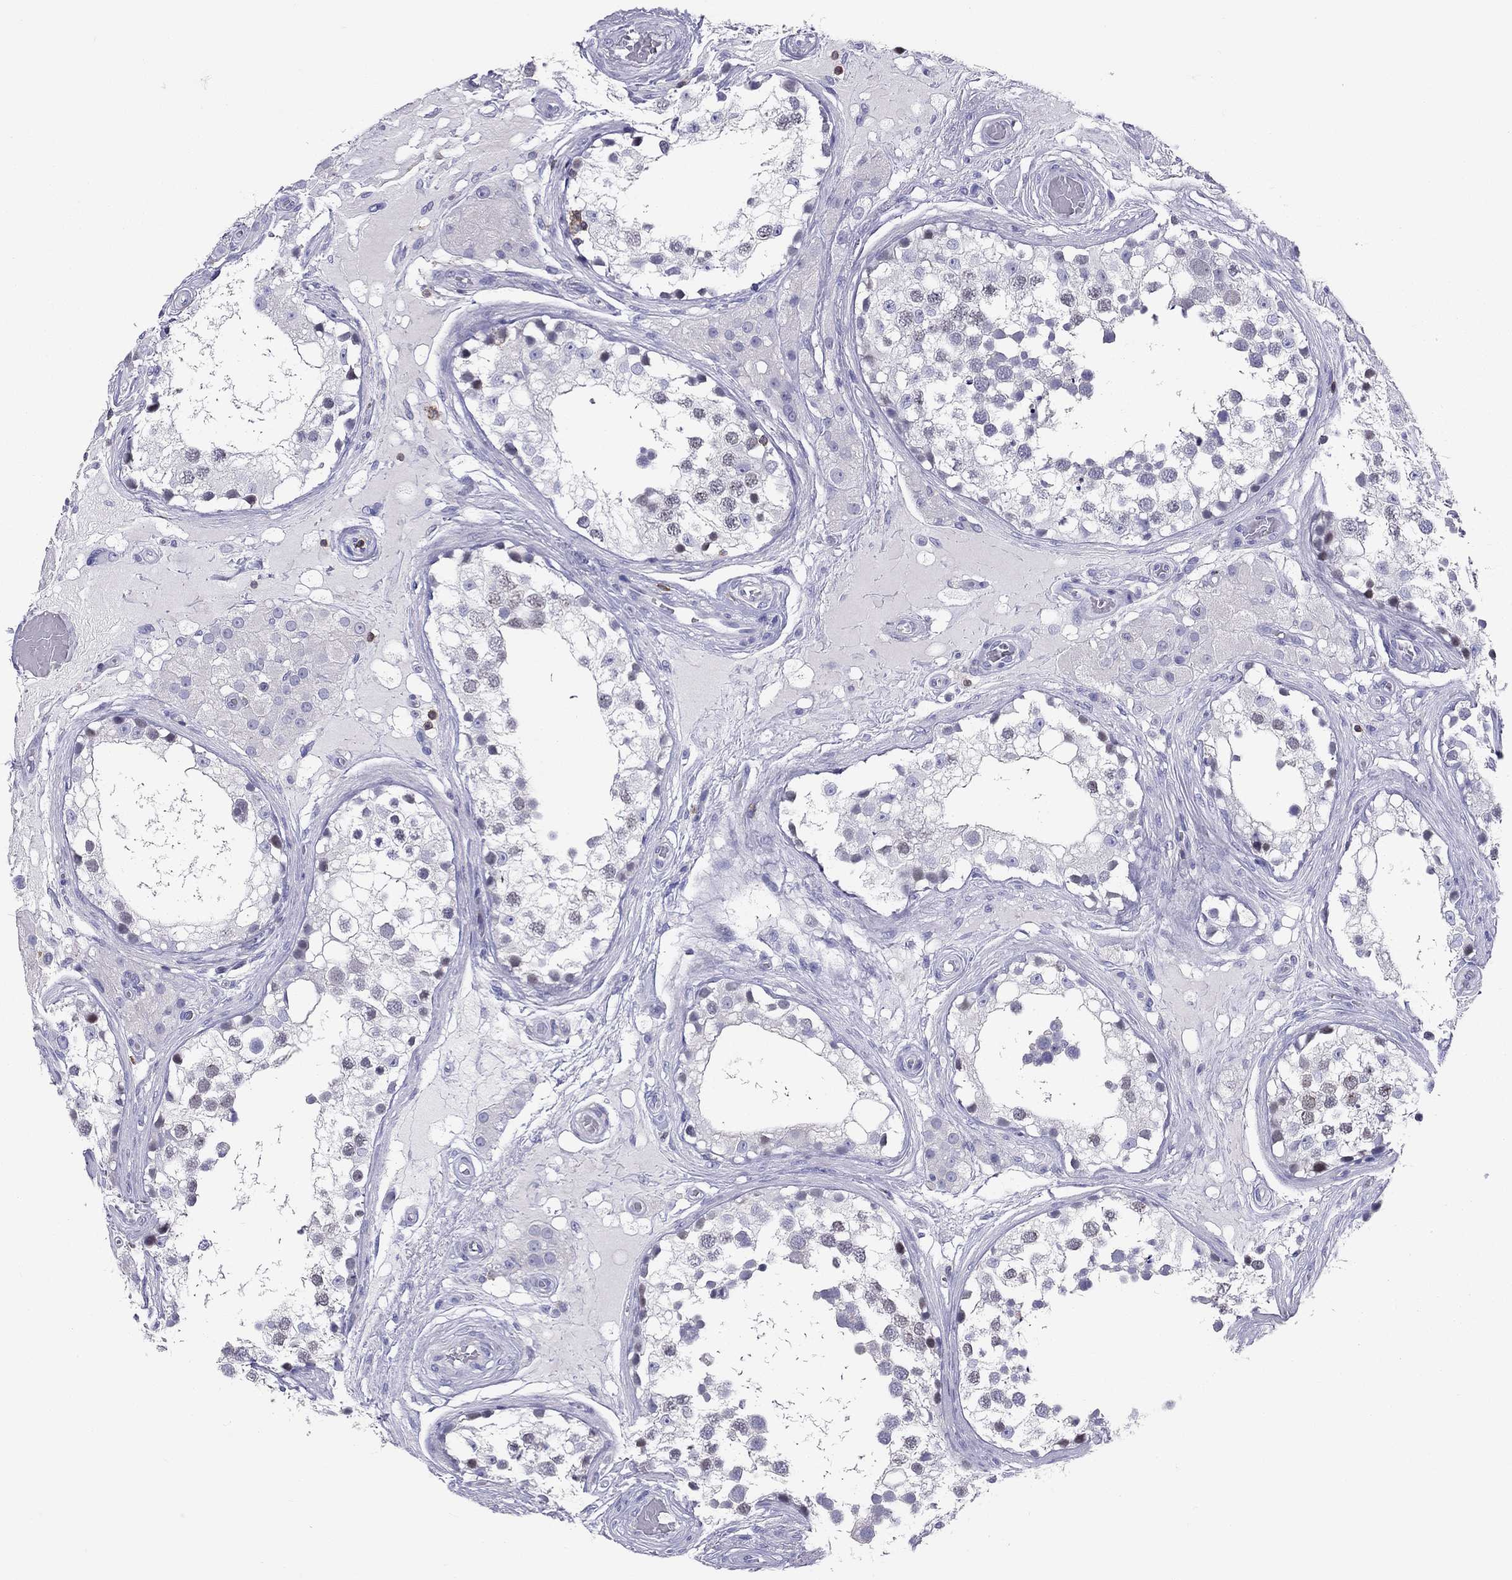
{"staining": {"intensity": "weak", "quantity": "<25%", "location": "nuclear"}, "tissue": "testis", "cell_type": "Cells in seminiferous ducts", "image_type": "normal", "snomed": [{"axis": "morphology", "description": "Normal tissue, NOS"}, {"axis": "morphology", "description": "Seminoma, NOS"}, {"axis": "topography", "description": "Testis"}], "caption": "IHC histopathology image of benign testis: human testis stained with DAB exhibits no significant protein positivity in cells in seminiferous ducts.", "gene": "ENSG00000288637", "patient": {"sex": "male", "age": 65}}